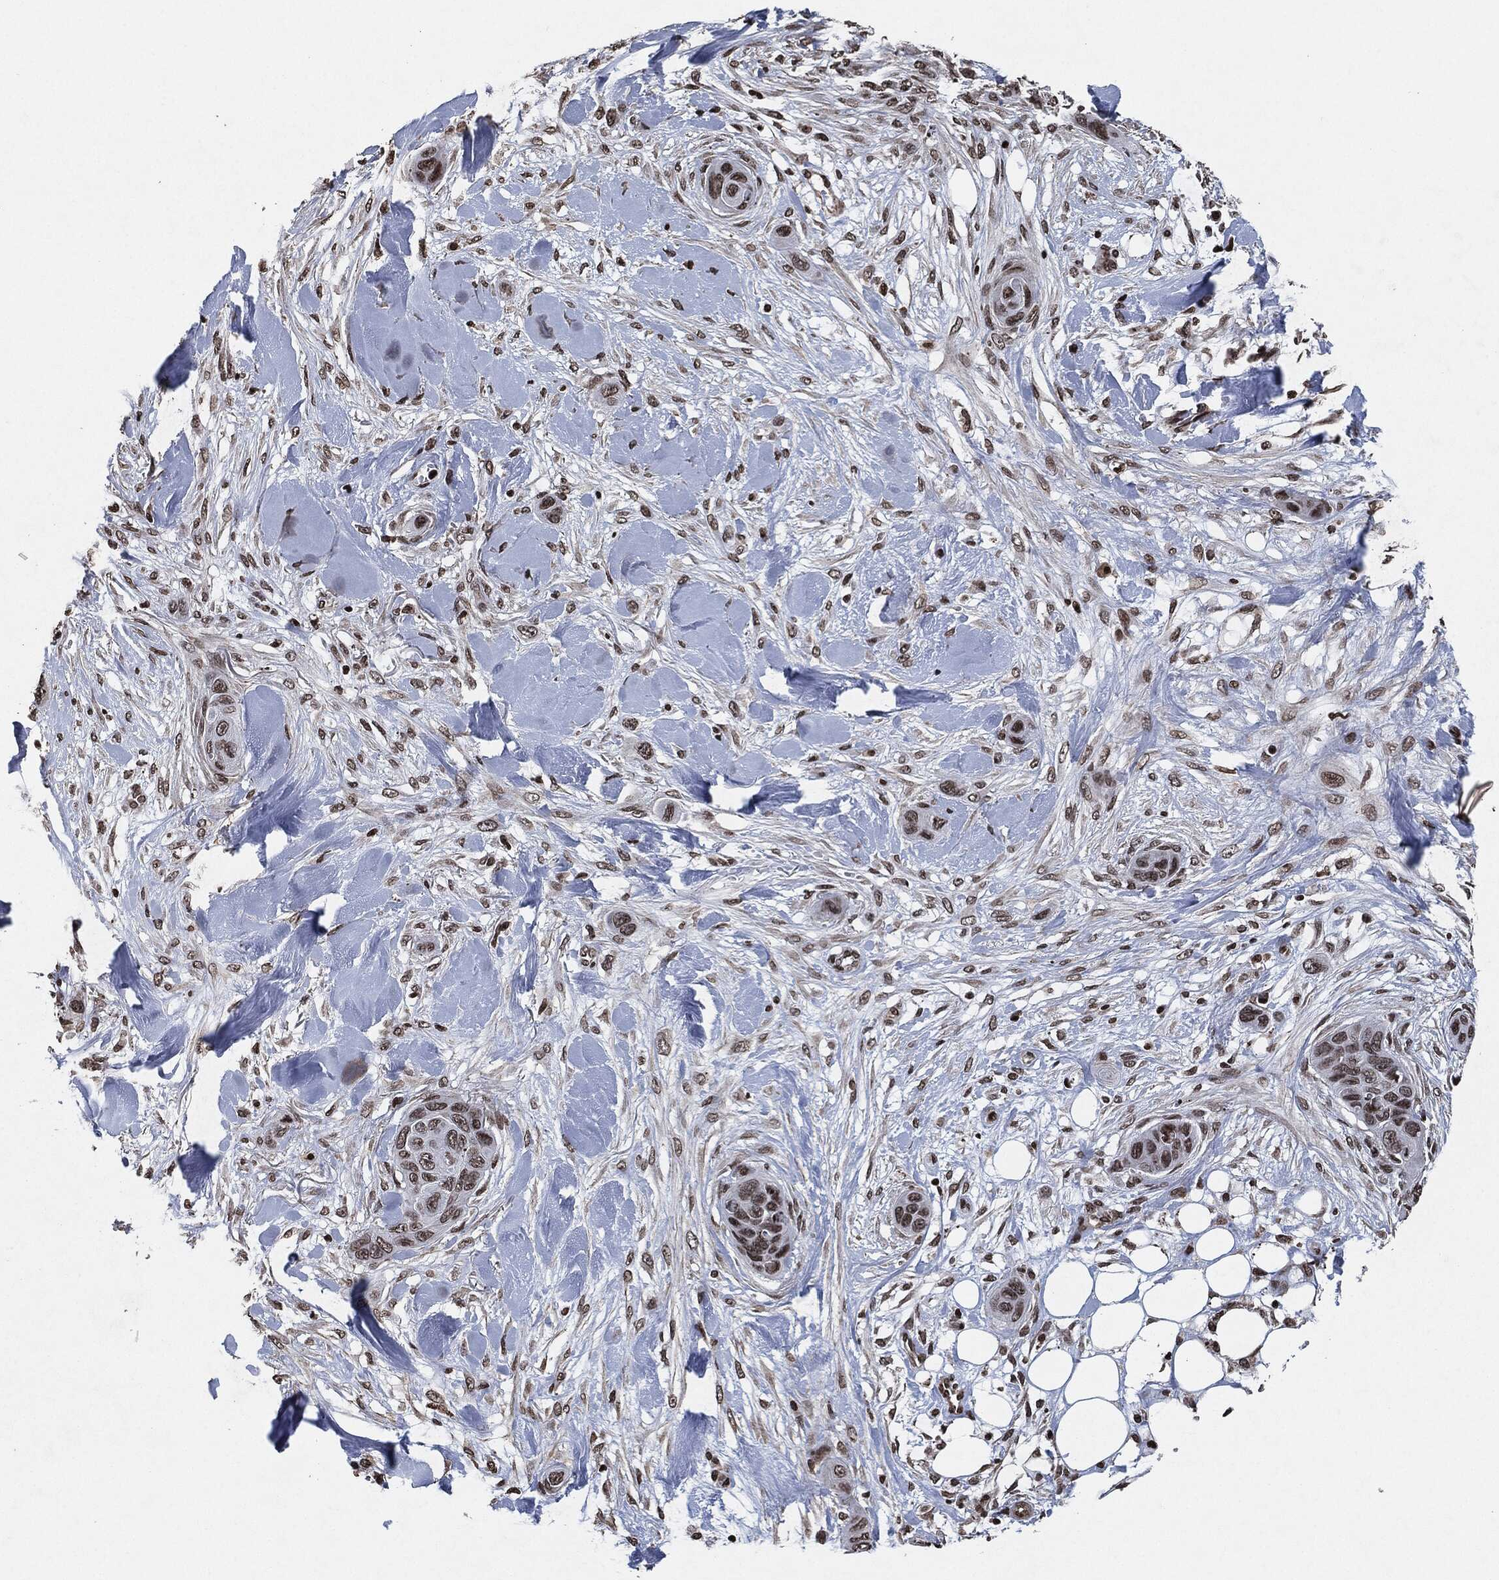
{"staining": {"intensity": "moderate", "quantity": "<25%", "location": "nuclear"}, "tissue": "skin cancer", "cell_type": "Tumor cells", "image_type": "cancer", "snomed": [{"axis": "morphology", "description": "Squamous cell carcinoma, NOS"}, {"axis": "topography", "description": "Skin"}], "caption": "DAB (3,3'-diaminobenzidine) immunohistochemical staining of human skin cancer (squamous cell carcinoma) demonstrates moderate nuclear protein positivity in approximately <25% of tumor cells.", "gene": "JUN", "patient": {"sex": "male", "age": 78}}